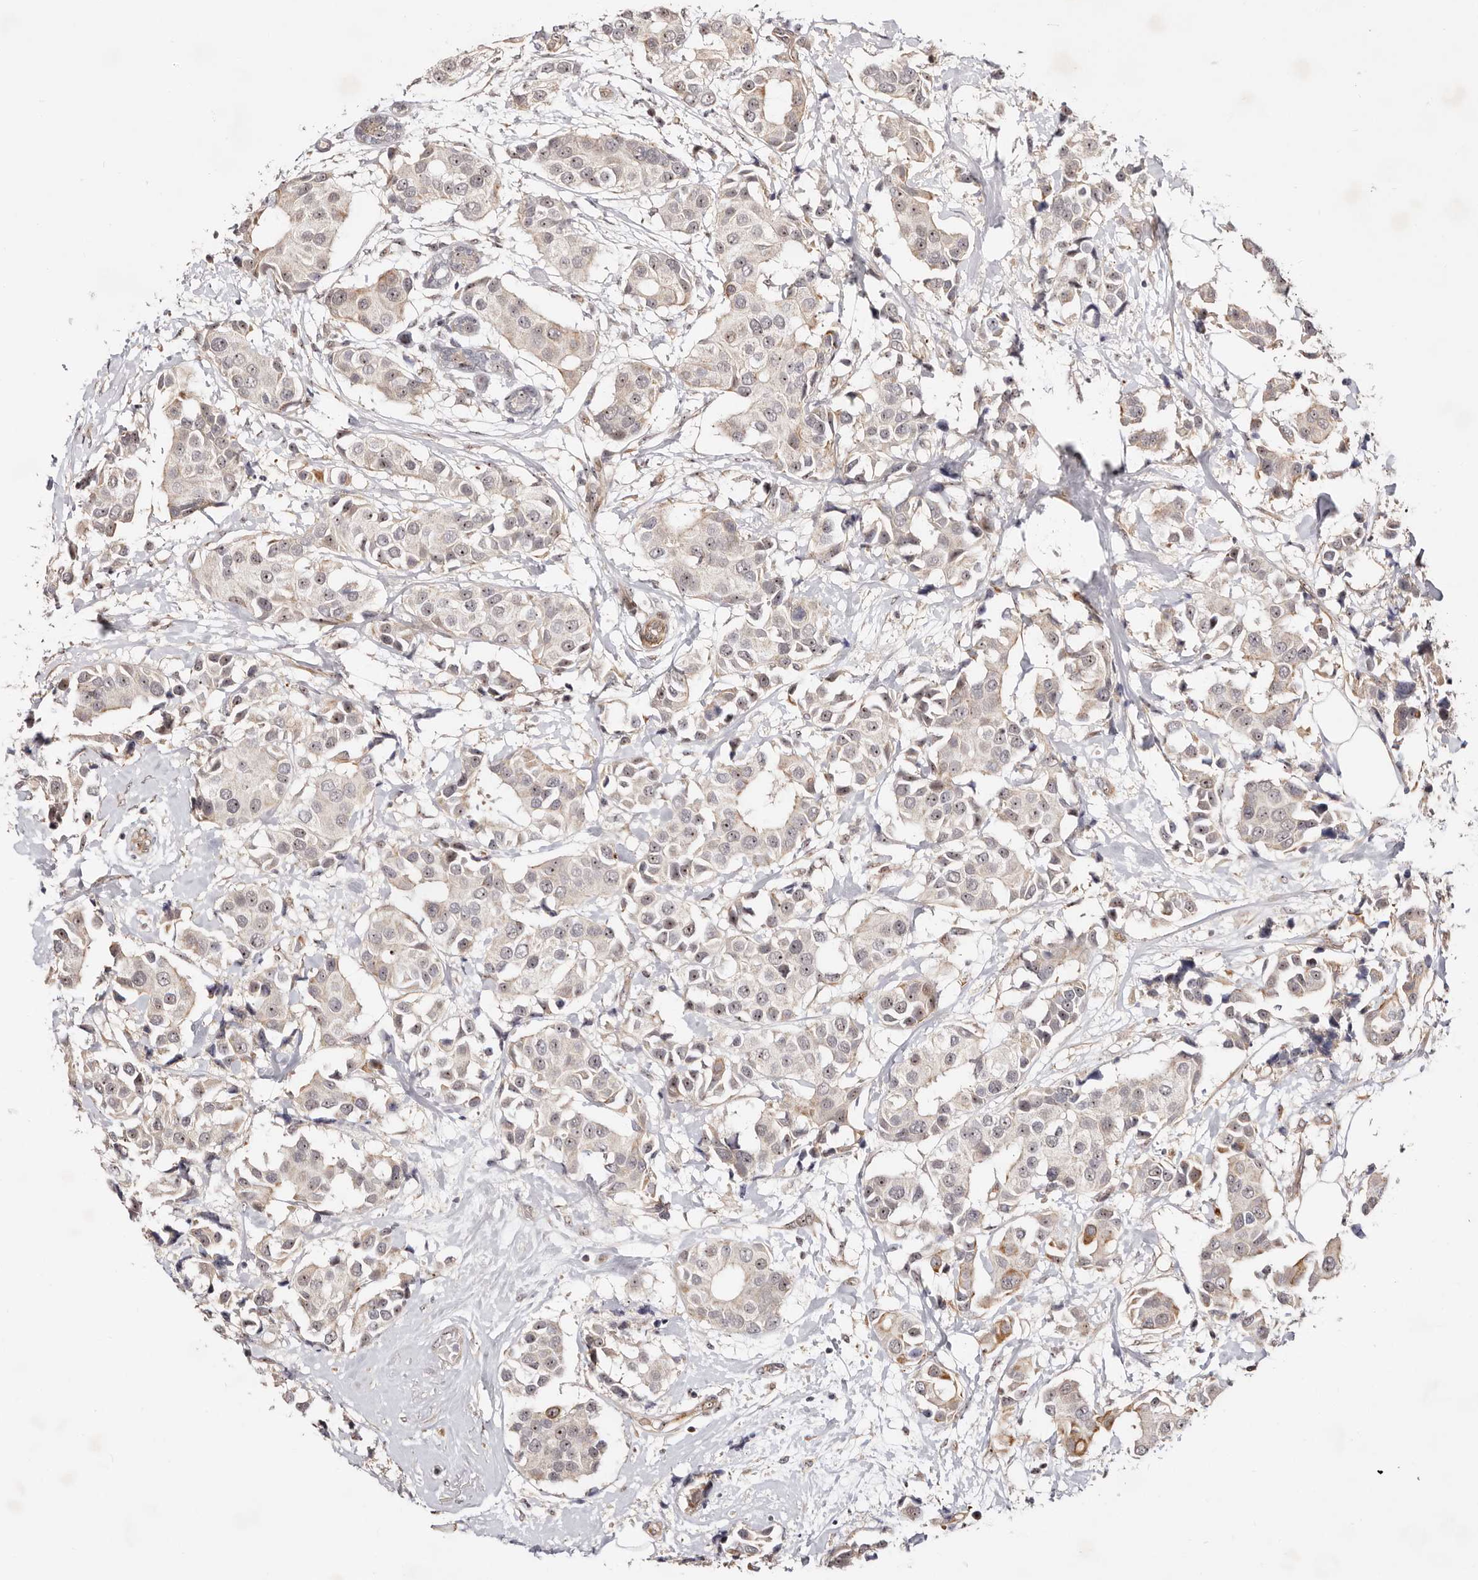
{"staining": {"intensity": "weak", "quantity": "25%-75%", "location": "cytoplasmic/membranous,nuclear"}, "tissue": "breast cancer", "cell_type": "Tumor cells", "image_type": "cancer", "snomed": [{"axis": "morphology", "description": "Normal tissue, NOS"}, {"axis": "morphology", "description": "Duct carcinoma"}, {"axis": "topography", "description": "Breast"}], "caption": "Immunohistochemistry (IHC) histopathology image of neoplastic tissue: human breast cancer stained using IHC reveals low levels of weak protein expression localized specifically in the cytoplasmic/membranous and nuclear of tumor cells, appearing as a cytoplasmic/membranous and nuclear brown color.", "gene": "ODF2L", "patient": {"sex": "female", "age": 39}}